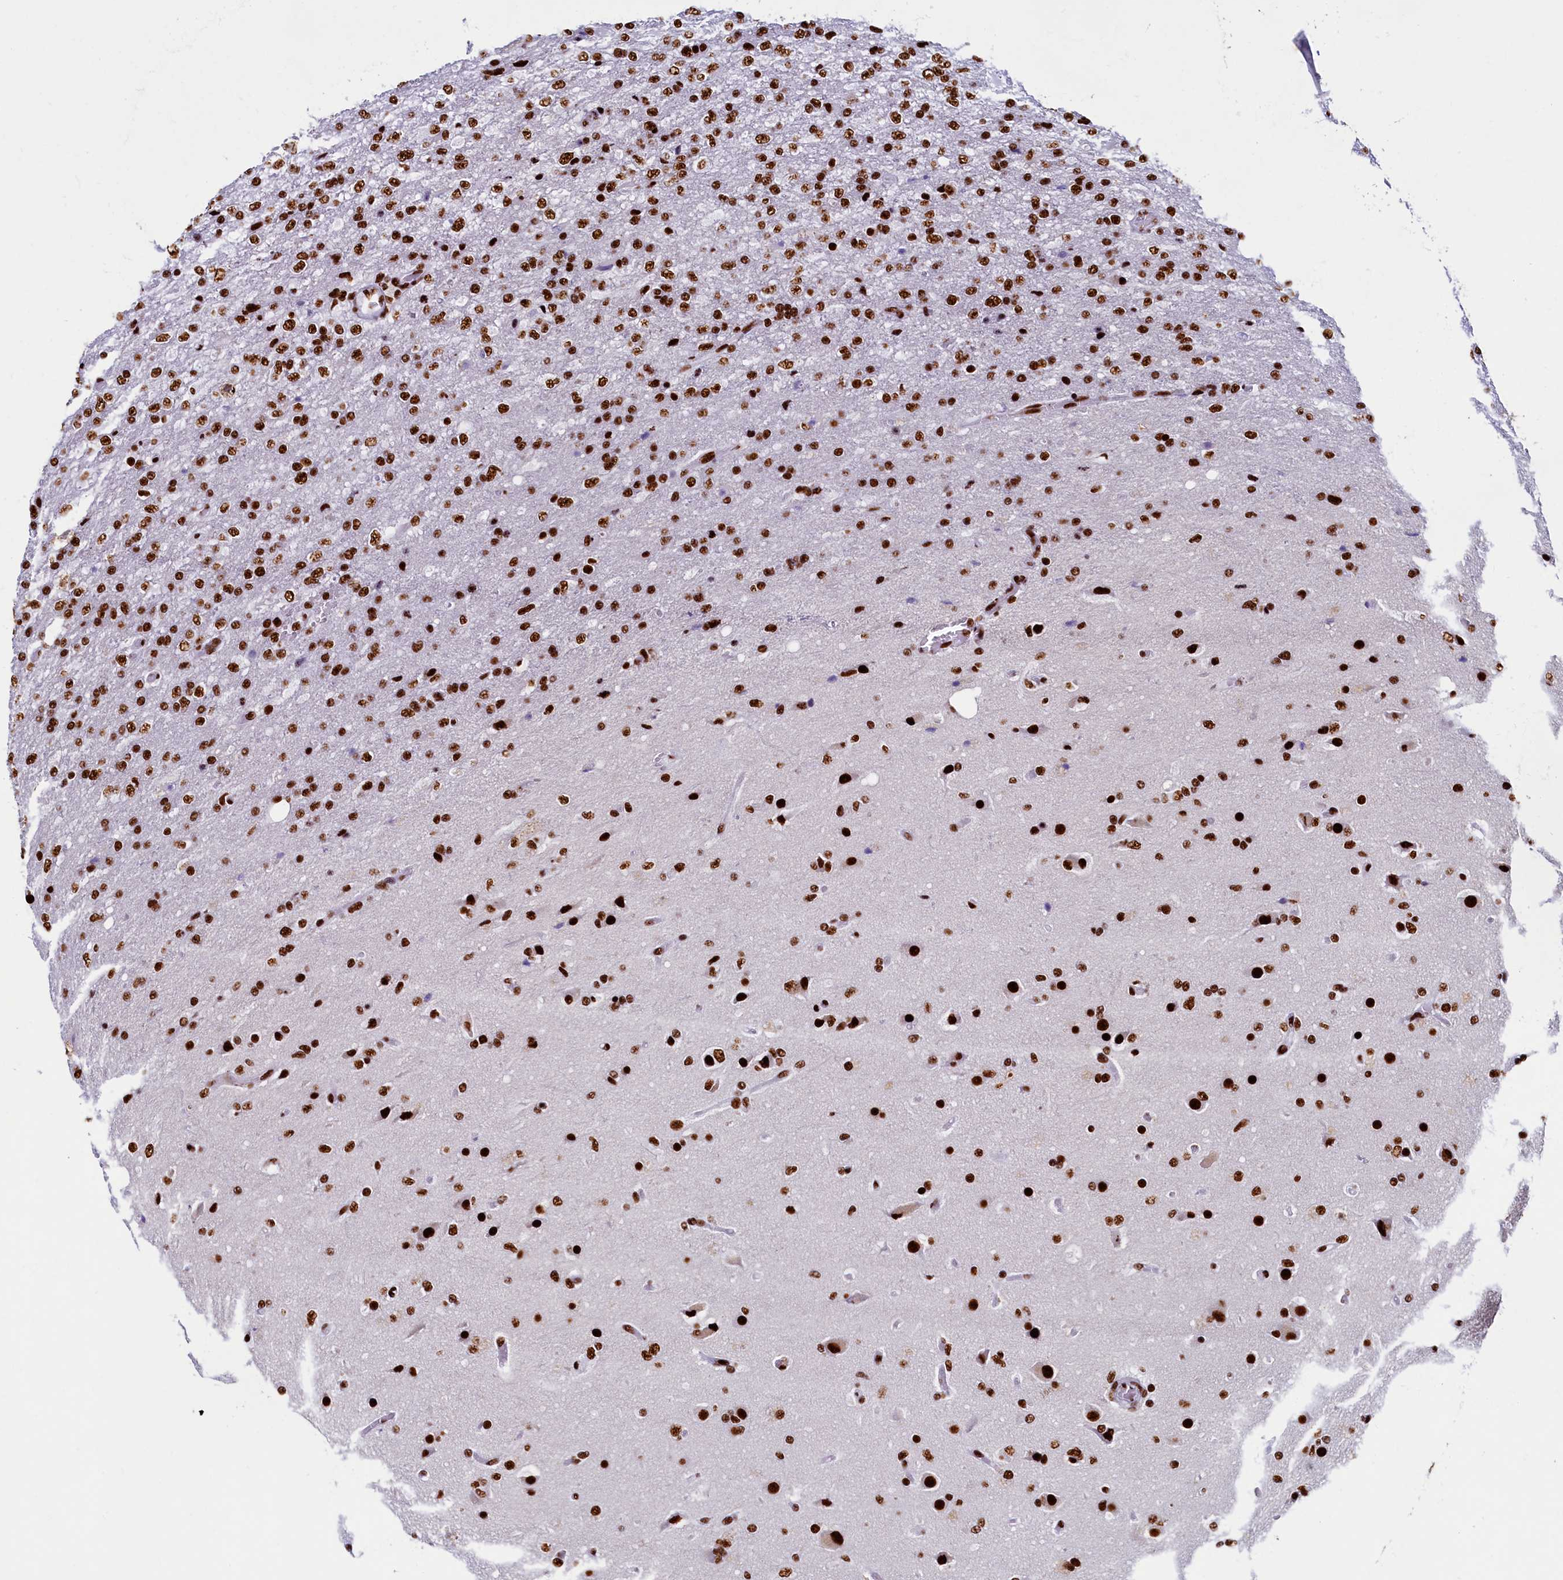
{"staining": {"intensity": "strong", "quantity": ">75%", "location": "nuclear"}, "tissue": "glioma", "cell_type": "Tumor cells", "image_type": "cancer", "snomed": [{"axis": "morphology", "description": "Glioma, malignant, High grade"}, {"axis": "topography", "description": "Brain"}], "caption": "Strong nuclear expression for a protein is present in approximately >75% of tumor cells of glioma using IHC.", "gene": "SRRM2", "patient": {"sex": "female", "age": 74}}